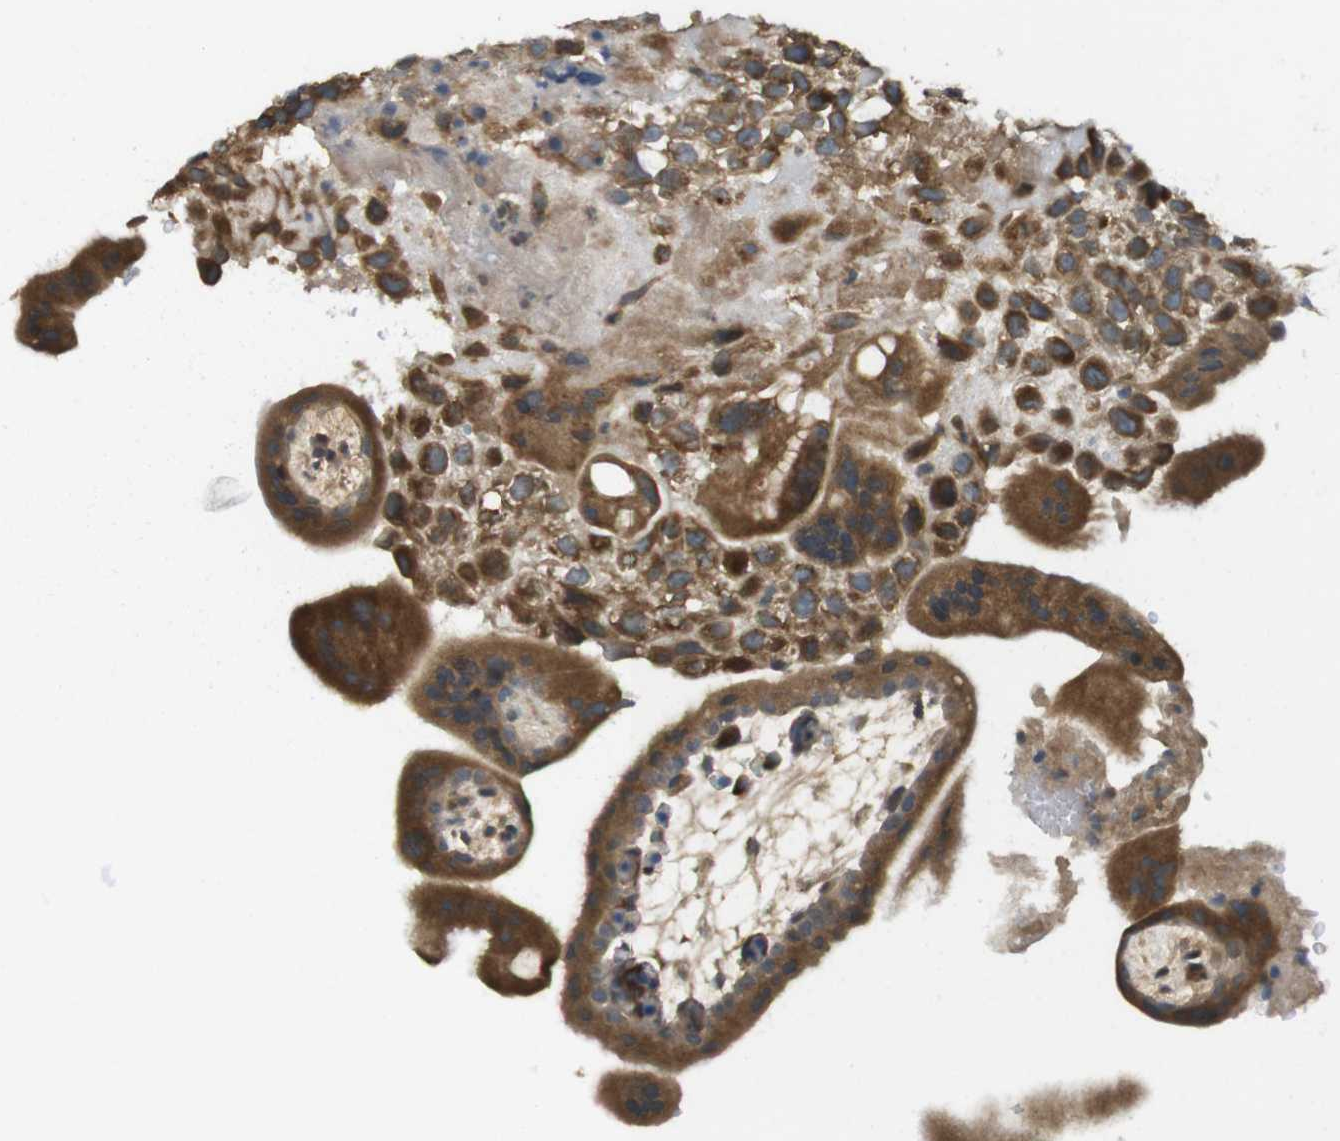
{"staining": {"intensity": "strong", "quantity": ">75%", "location": "cytoplasmic/membranous"}, "tissue": "placenta", "cell_type": "Trophoblastic cells", "image_type": "normal", "snomed": [{"axis": "morphology", "description": "Normal tissue, NOS"}, {"axis": "topography", "description": "Placenta"}], "caption": "Protein expression analysis of unremarkable placenta reveals strong cytoplasmic/membranous staining in about >75% of trophoblastic cells.", "gene": "CLRN3", "patient": {"sex": "female", "age": 35}}